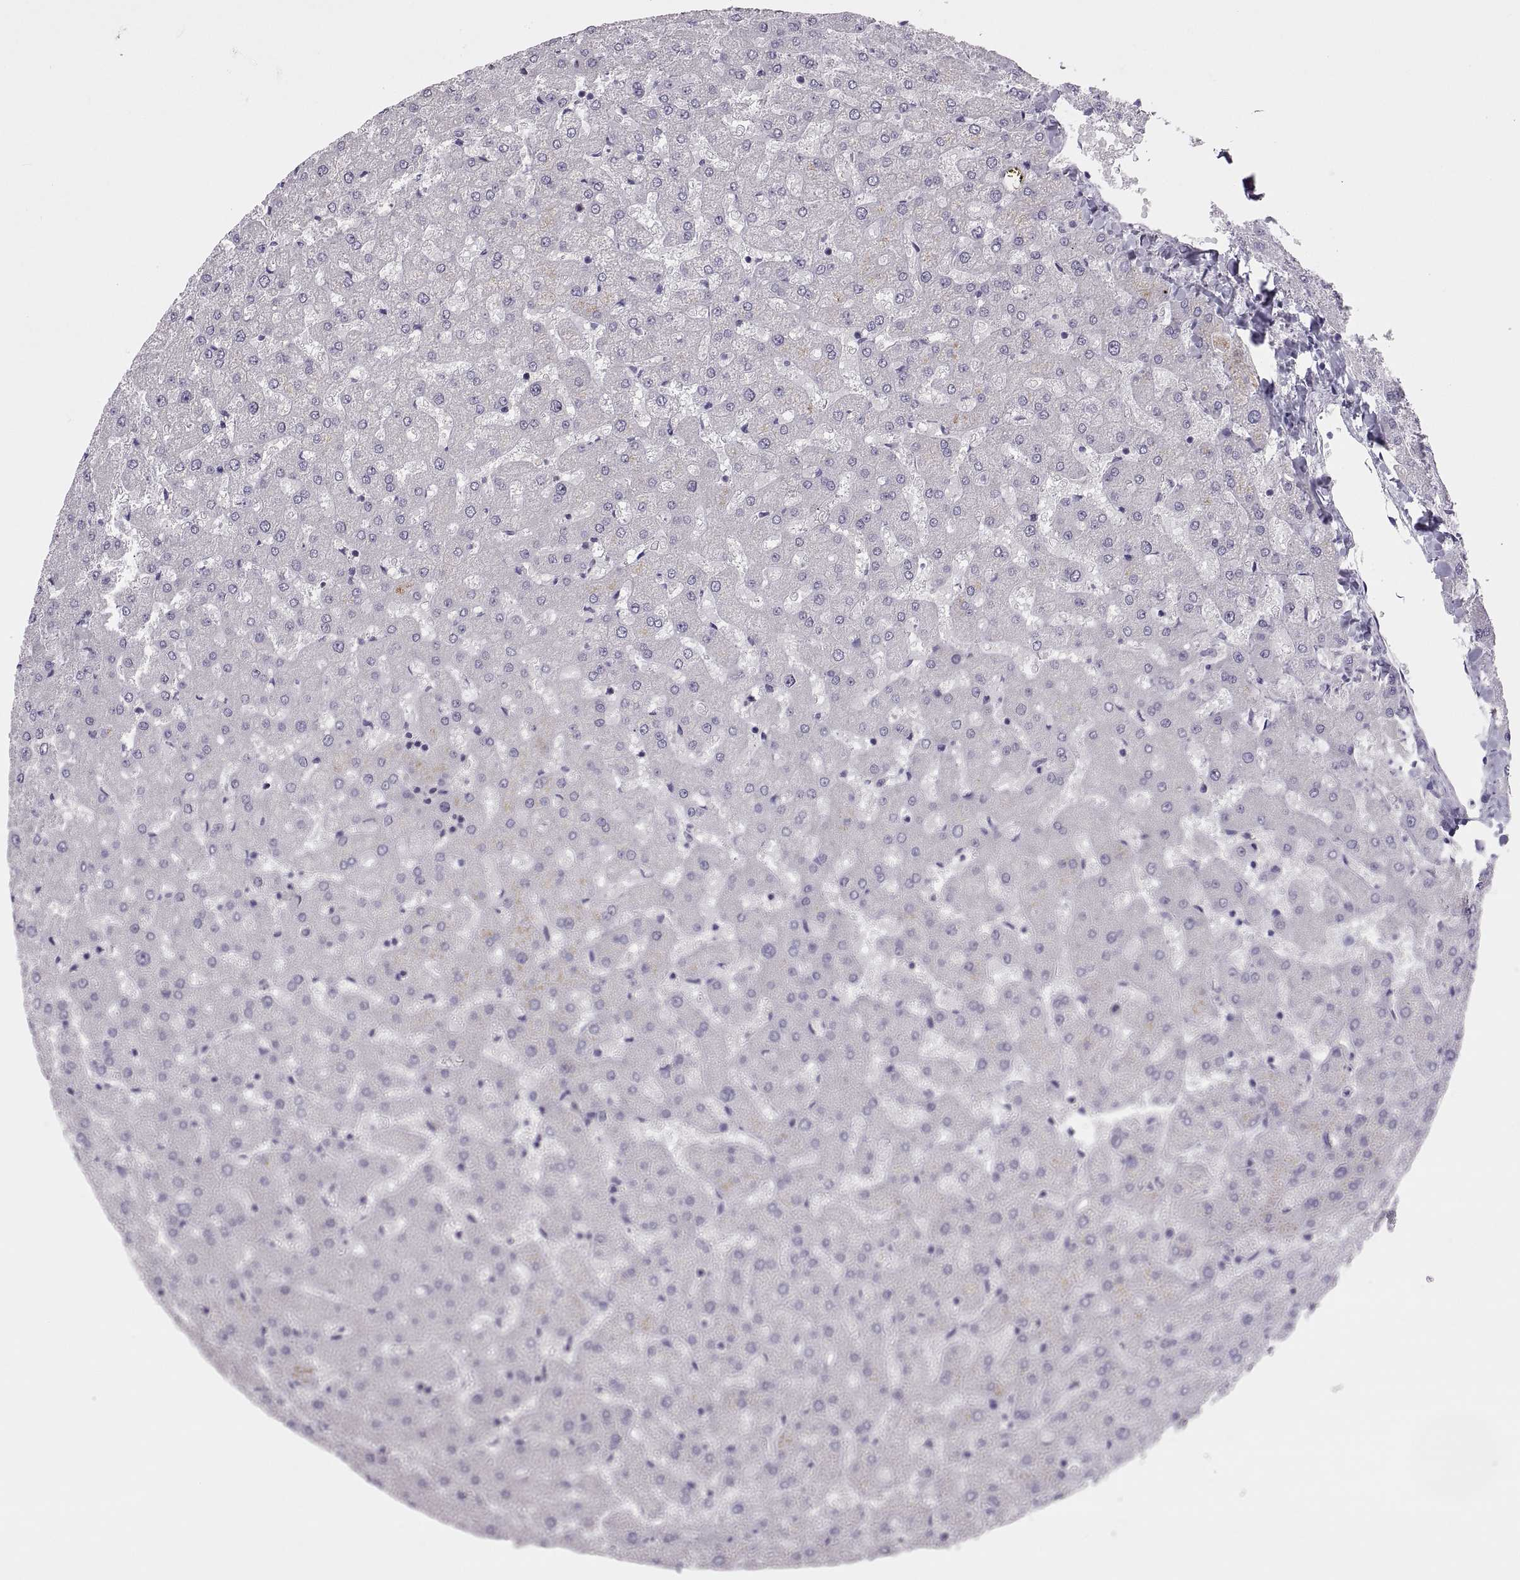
{"staining": {"intensity": "negative", "quantity": "none", "location": "none"}, "tissue": "liver", "cell_type": "Cholangiocytes", "image_type": "normal", "snomed": [{"axis": "morphology", "description": "Normal tissue, NOS"}, {"axis": "topography", "description": "Liver"}], "caption": "Immunohistochemical staining of benign human liver reveals no significant positivity in cholangiocytes. (Immunohistochemistry (ihc), brightfield microscopy, high magnification).", "gene": "TBX19", "patient": {"sex": "female", "age": 50}}